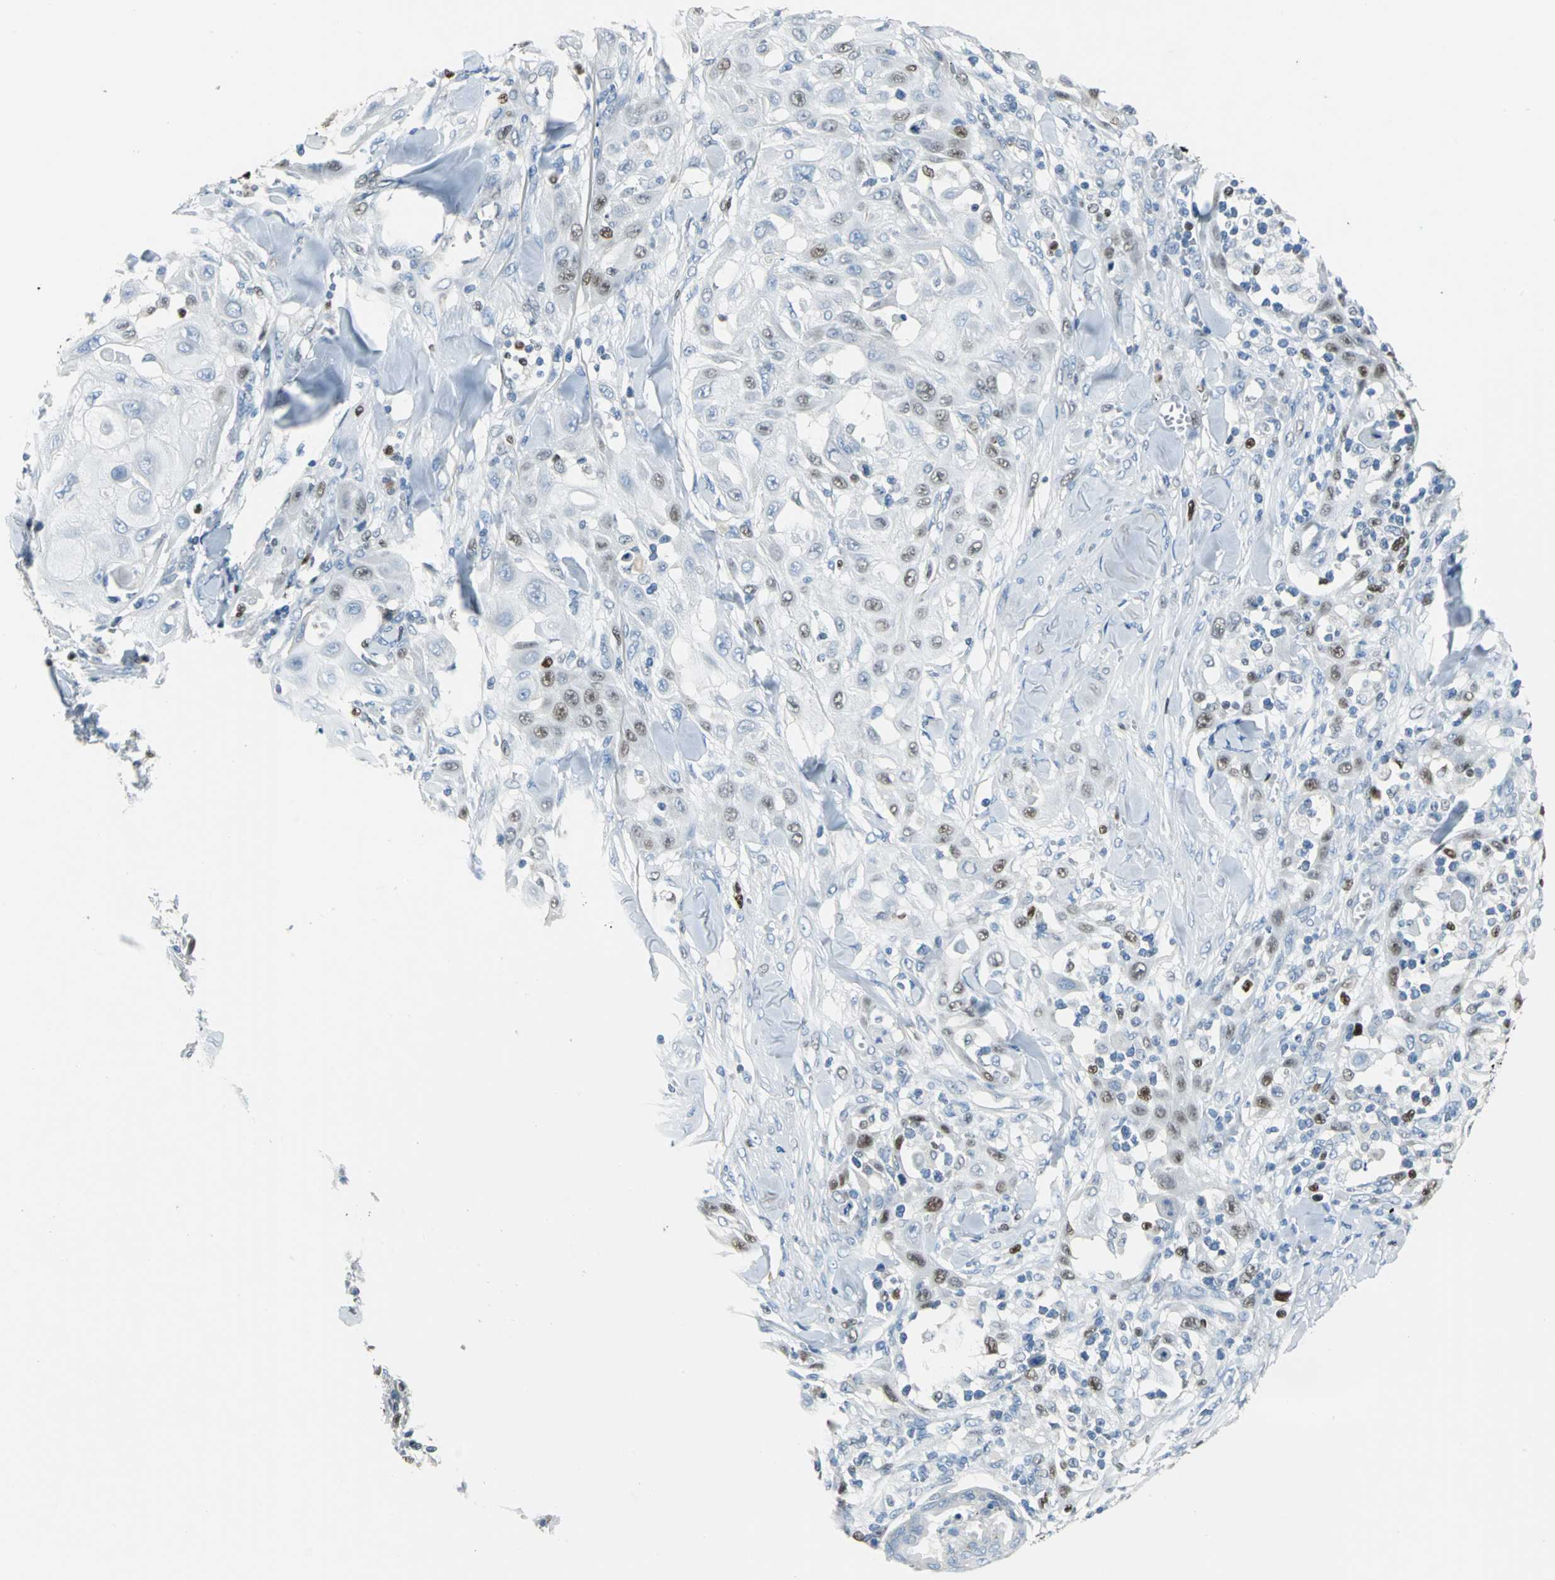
{"staining": {"intensity": "moderate", "quantity": "25%-75%", "location": "nuclear"}, "tissue": "skin cancer", "cell_type": "Tumor cells", "image_type": "cancer", "snomed": [{"axis": "morphology", "description": "Squamous cell carcinoma, NOS"}, {"axis": "topography", "description": "Skin"}], "caption": "Immunohistochemical staining of skin cancer reveals medium levels of moderate nuclear positivity in approximately 25%-75% of tumor cells.", "gene": "MCM3", "patient": {"sex": "male", "age": 24}}